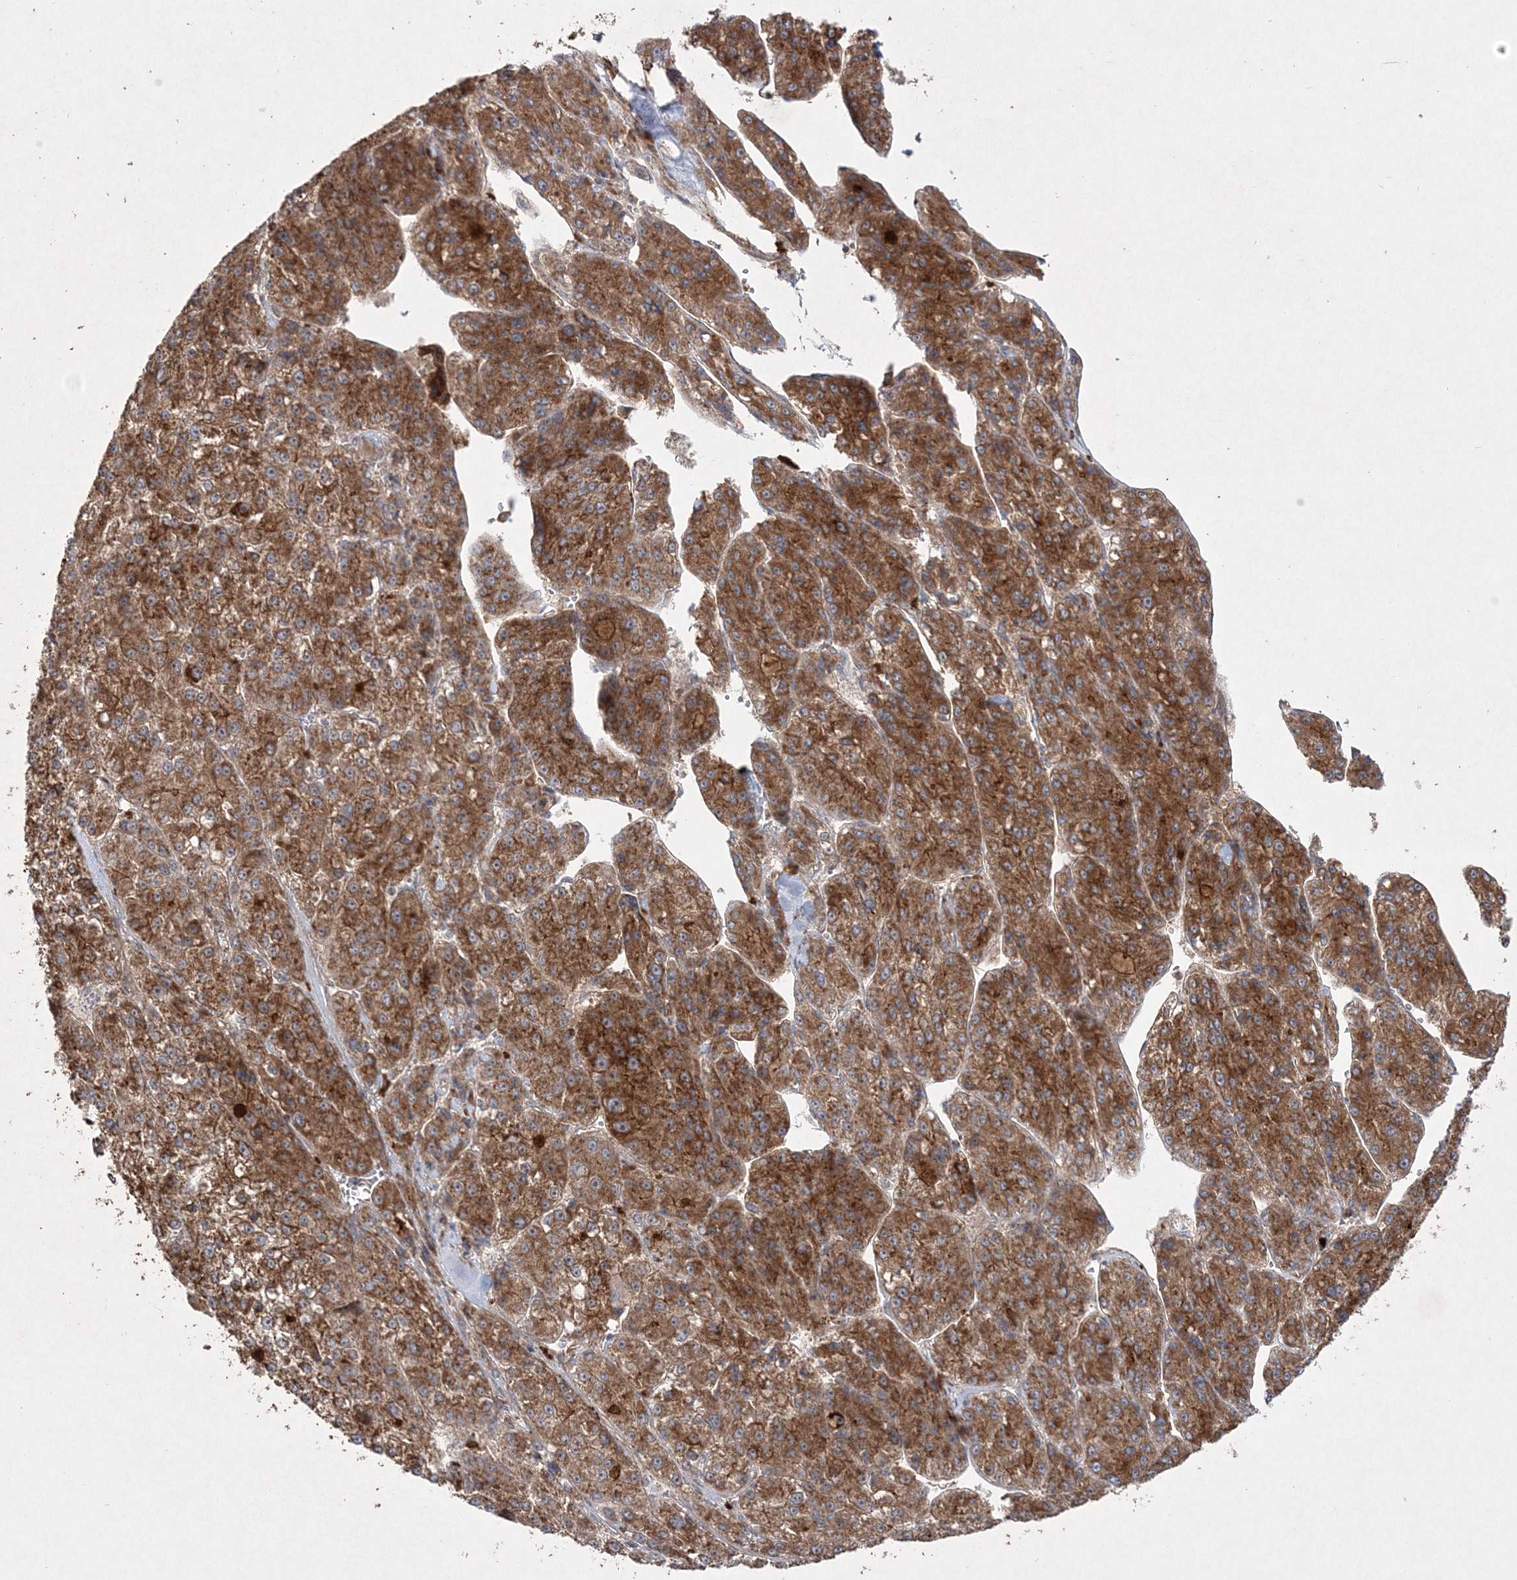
{"staining": {"intensity": "strong", "quantity": ">75%", "location": "cytoplasmic/membranous"}, "tissue": "liver cancer", "cell_type": "Tumor cells", "image_type": "cancer", "snomed": [{"axis": "morphology", "description": "Carcinoma, Hepatocellular, NOS"}, {"axis": "topography", "description": "Liver"}], "caption": "Protein expression analysis of human hepatocellular carcinoma (liver) reveals strong cytoplasmic/membranous staining in approximately >75% of tumor cells.", "gene": "TTC7A", "patient": {"sex": "female", "age": 73}}